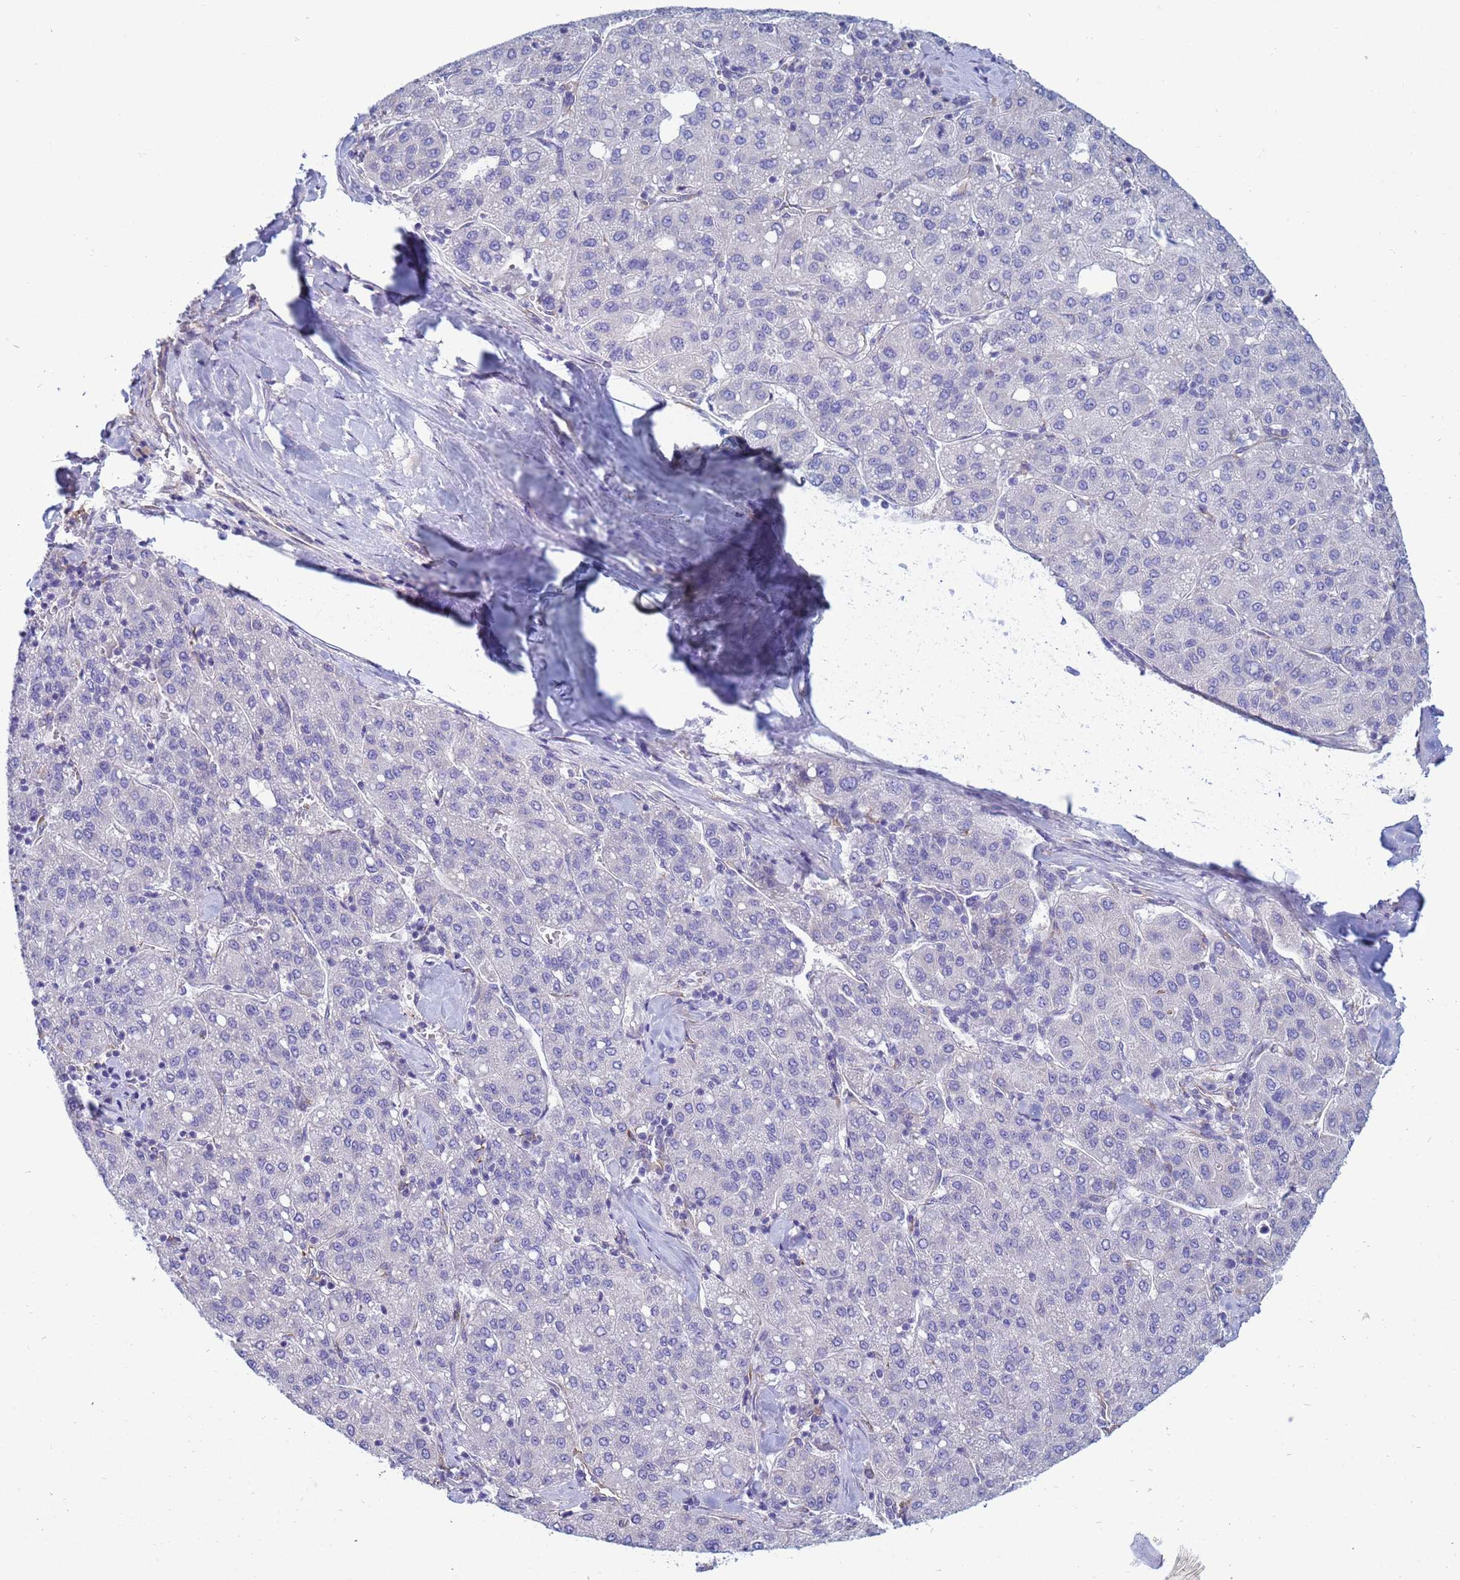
{"staining": {"intensity": "negative", "quantity": "none", "location": "none"}, "tissue": "liver cancer", "cell_type": "Tumor cells", "image_type": "cancer", "snomed": [{"axis": "morphology", "description": "Carcinoma, Hepatocellular, NOS"}, {"axis": "topography", "description": "Liver"}], "caption": "The photomicrograph shows no significant positivity in tumor cells of liver cancer.", "gene": "TRPC6", "patient": {"sex": "male", "age": 65}}